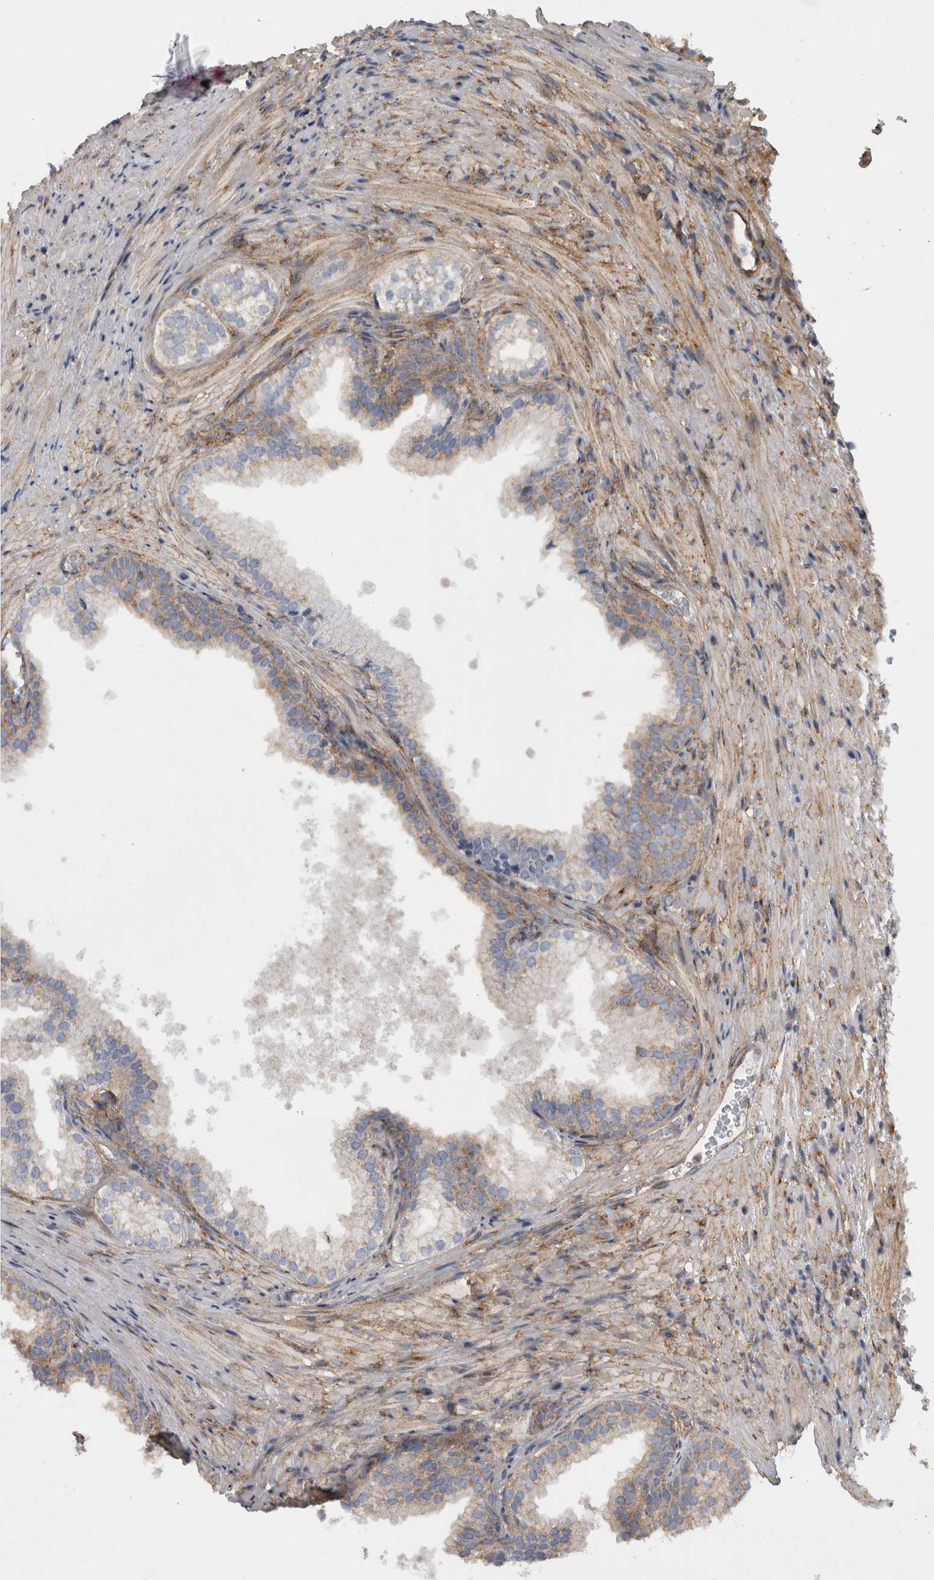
{"staining": {"intensity": "moderate", "quantity": "<25%", "location": "cytoplasmic/membranous"}, "tissue": "prostate", "cell_type": "Glandular cells", "image_type": "normal", "snomed": [{"axis": "morphology", "description": "Normal tissue, NOS"}, {"axis": "topography", "description": "Prostate"}], "caption": "This histopathology image reveals normal prostate stained with immunohistochemistry to label a protein in brown. The cytoplasmic/membranous of glandular cells show moderate positivity for the protein. Nuclei are counter-stained blue.", "gene": "ATXN3L", "patient": {"sex": "male", "age": 76}}